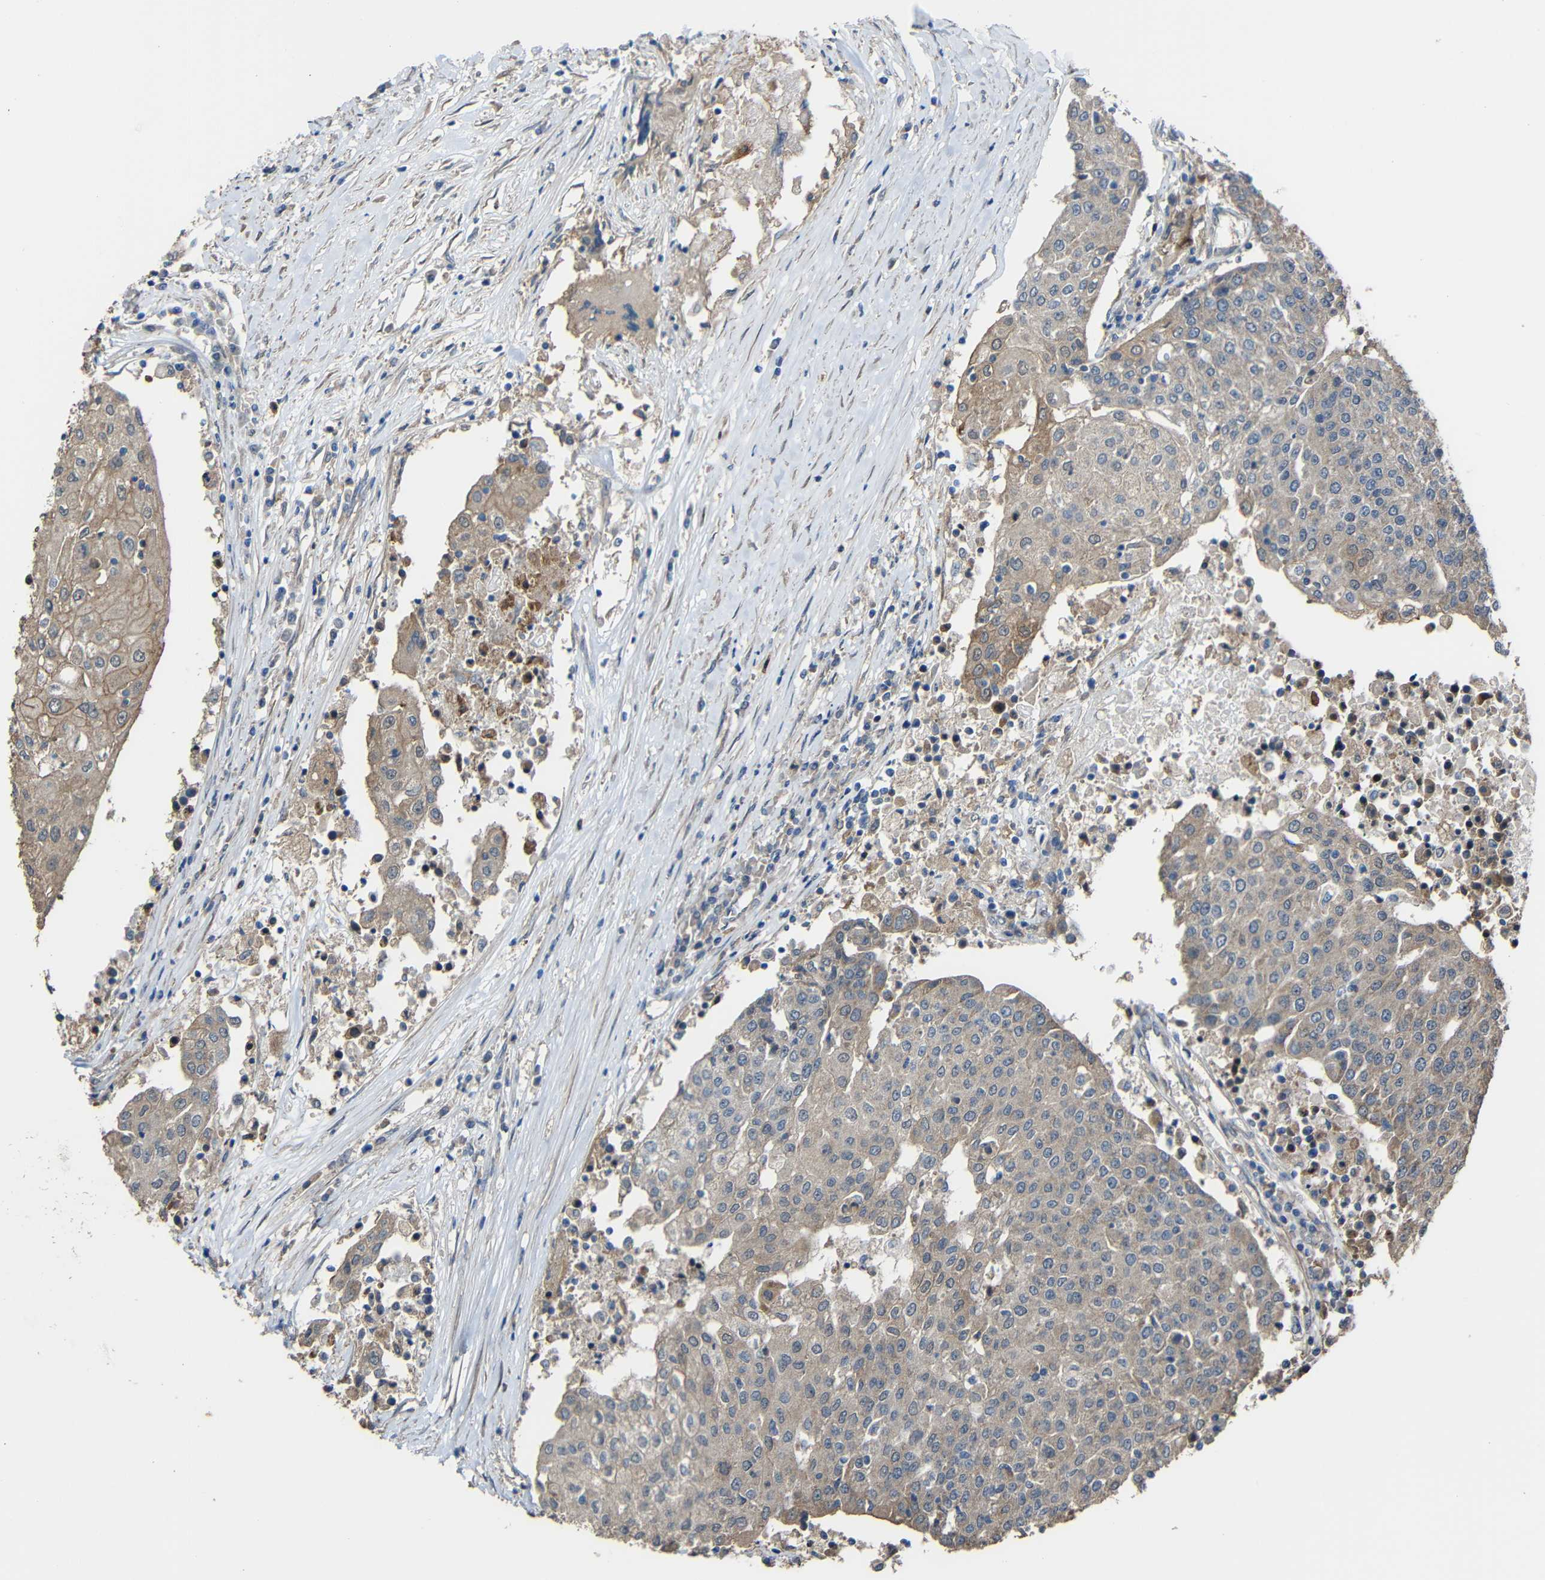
{"staining": {"intensity": "weak", "quantity": ">75%", "location": "cytoplasmic/membranous"}, "tissue": "urothelial cancer", "cell_type": "Tumor cells", "image_type": "cancer", "snomed": [{"axis": "morphology", "description": "Urothelial carcinoma, High grade"}, {"axis": "topography", "description": "Urinary bladder"}], "caption": "The immunohistochemical stain shows weak cytoplasmic/membranous positivity in tumor cells of urothelial cancer tissue.", "gene": "CHST9", "patient": {"sex": "female", "age": 85}}